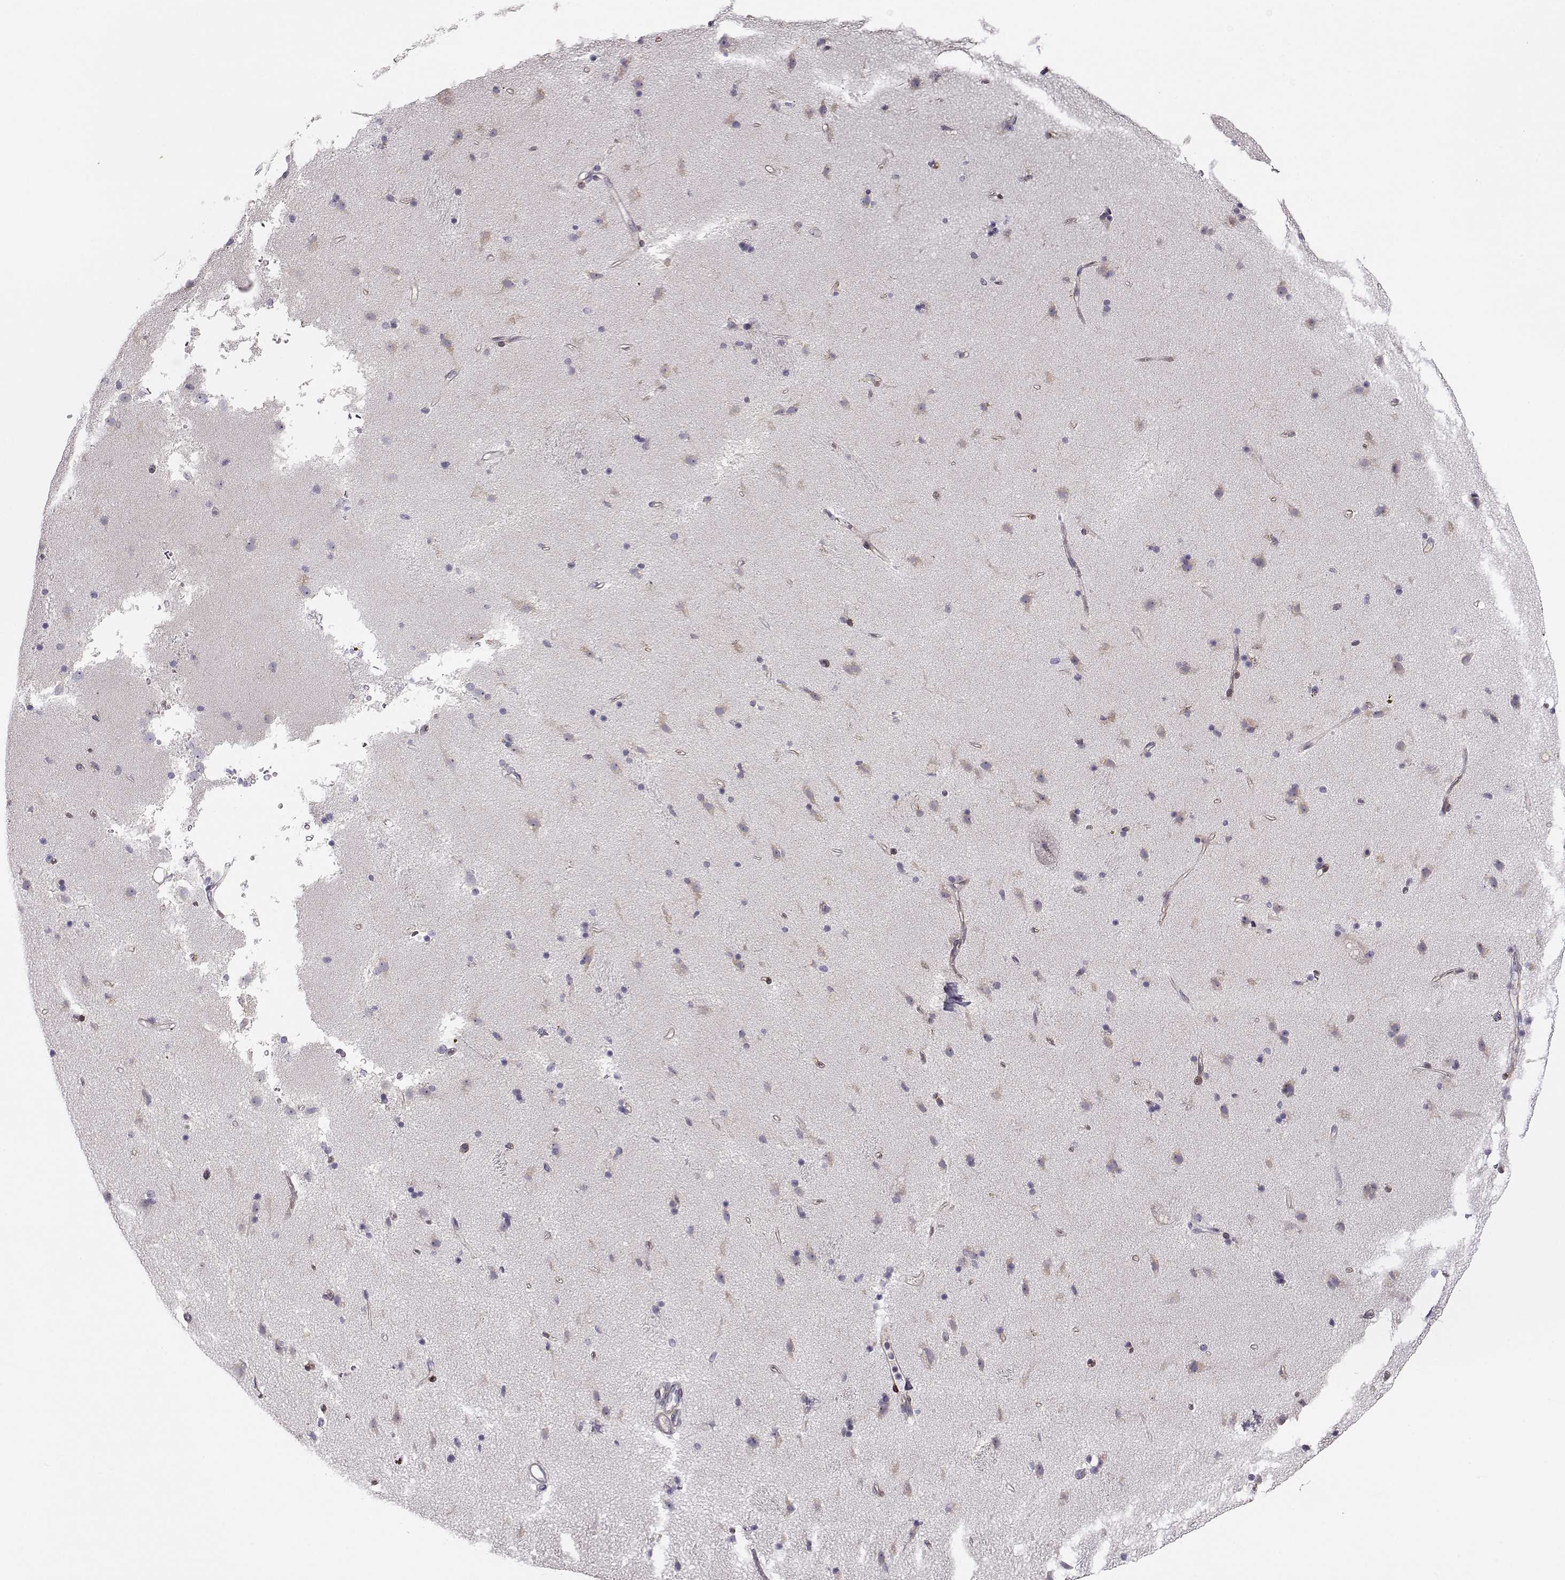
{"staining": {"intensity": "negative", "quantity": "none", "location": "none"}, "tissue": "caudate", "cell_type": "Glial cells", "image_type": "normal", "snomed": [{"axis": "morphology", "description": "Normal tissue, NOS"}, {"axis": "topography", "description": "Lateral ventricle wall"}], "caption": "Immunohistochemical staining of unremarkable caudate reveals no significant staining in glial cells.", "gene": "CRX", "patient": {"sex": "female", "age": 71}}